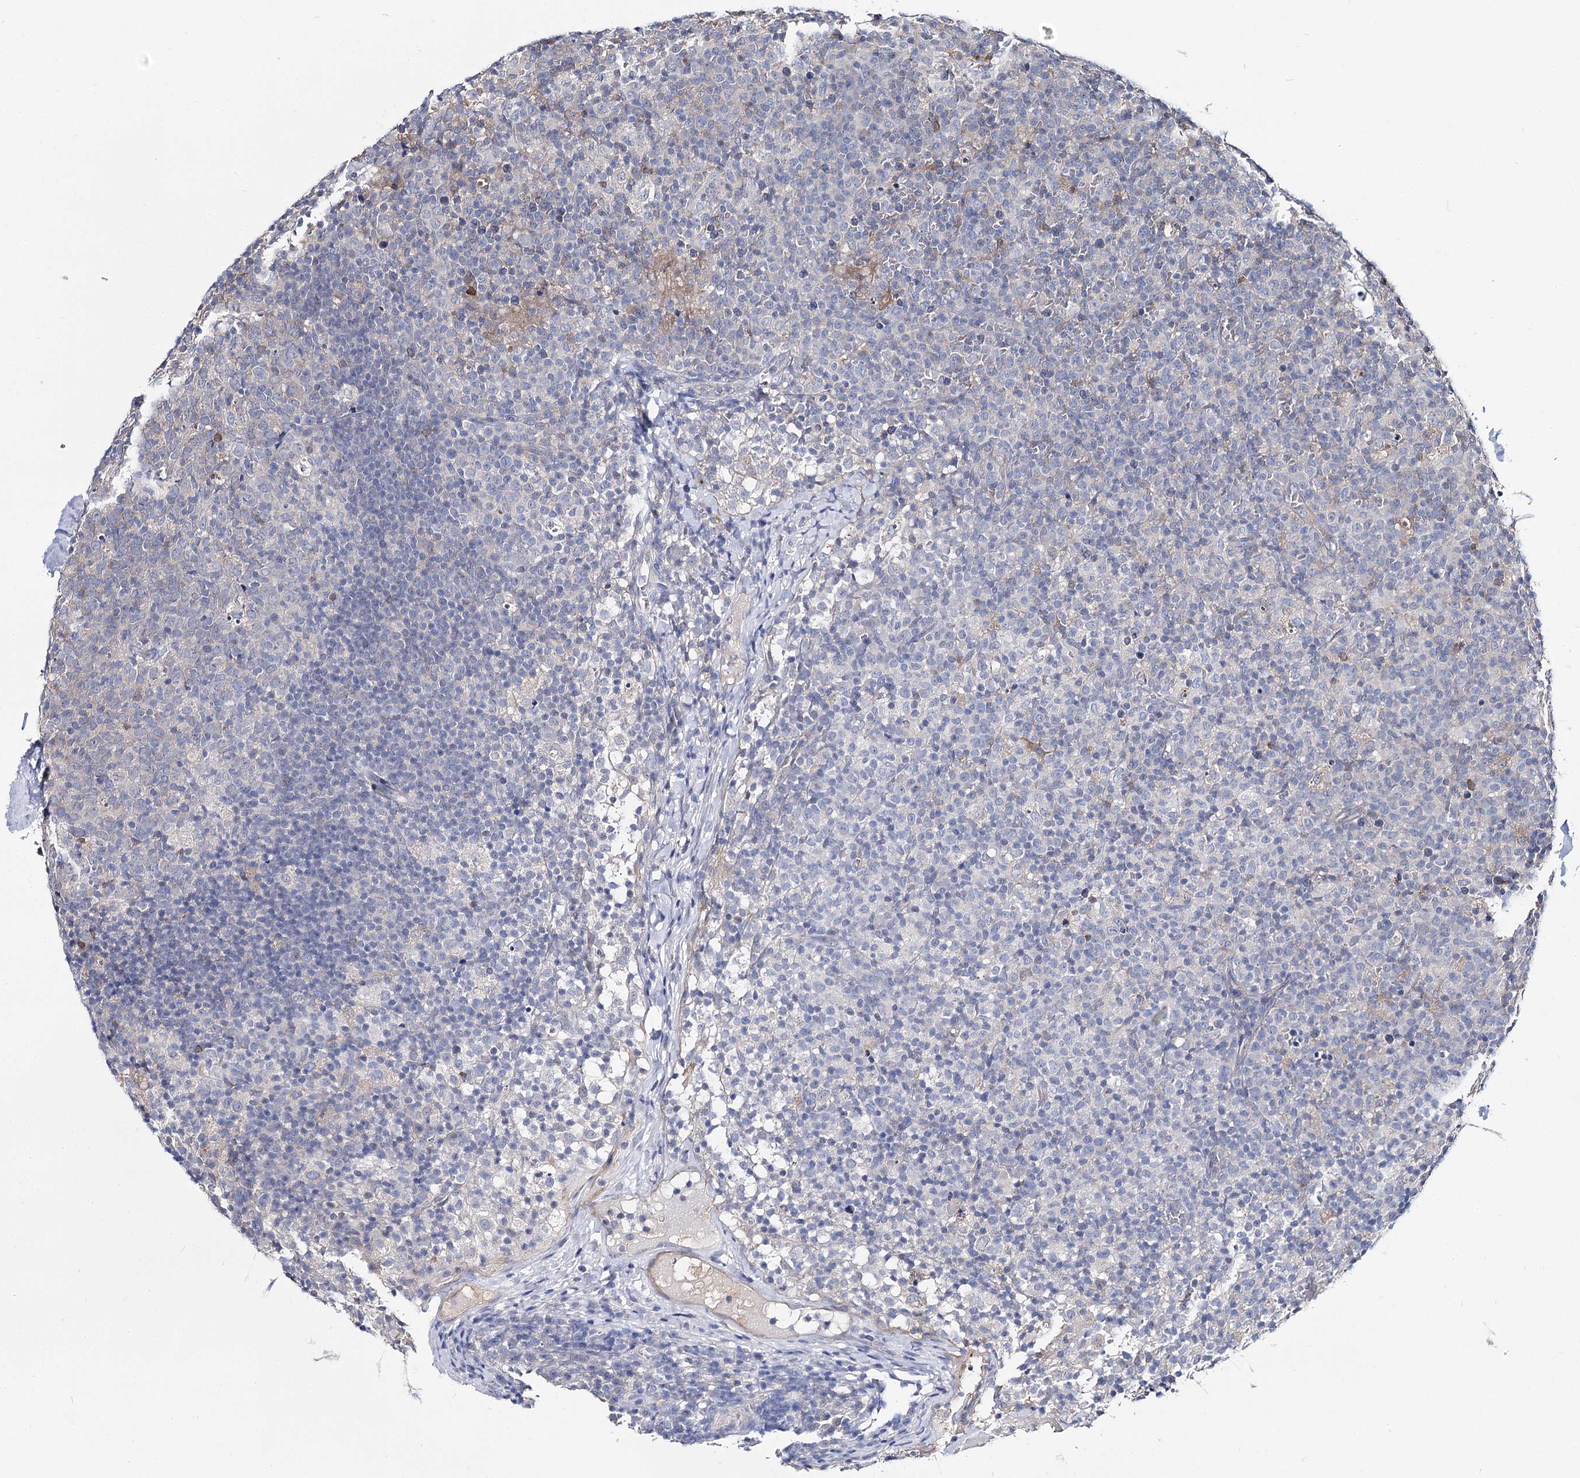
{"staining": {"intensity": "negative", "quantity": "none", "location": "none"}, "tissue": "lymph node", "cell_type": "Germinal center cells", "image_type": "normal", "snomed": [{"axis": "morphology", "description": "Normal tissue, NOS"}, {"axis": "morphology", "description": "Inflammation, NOS"}, {"axis": "topography", "description": "Lymph node"}], "caption": "DAB (3,3'-diaminobenzidine) immunohistochemical staining of normal lymph node displays no significant expression in germinal center cells.", "gene": "UGP2", "patient": {"sex": "male", "age": 55}}